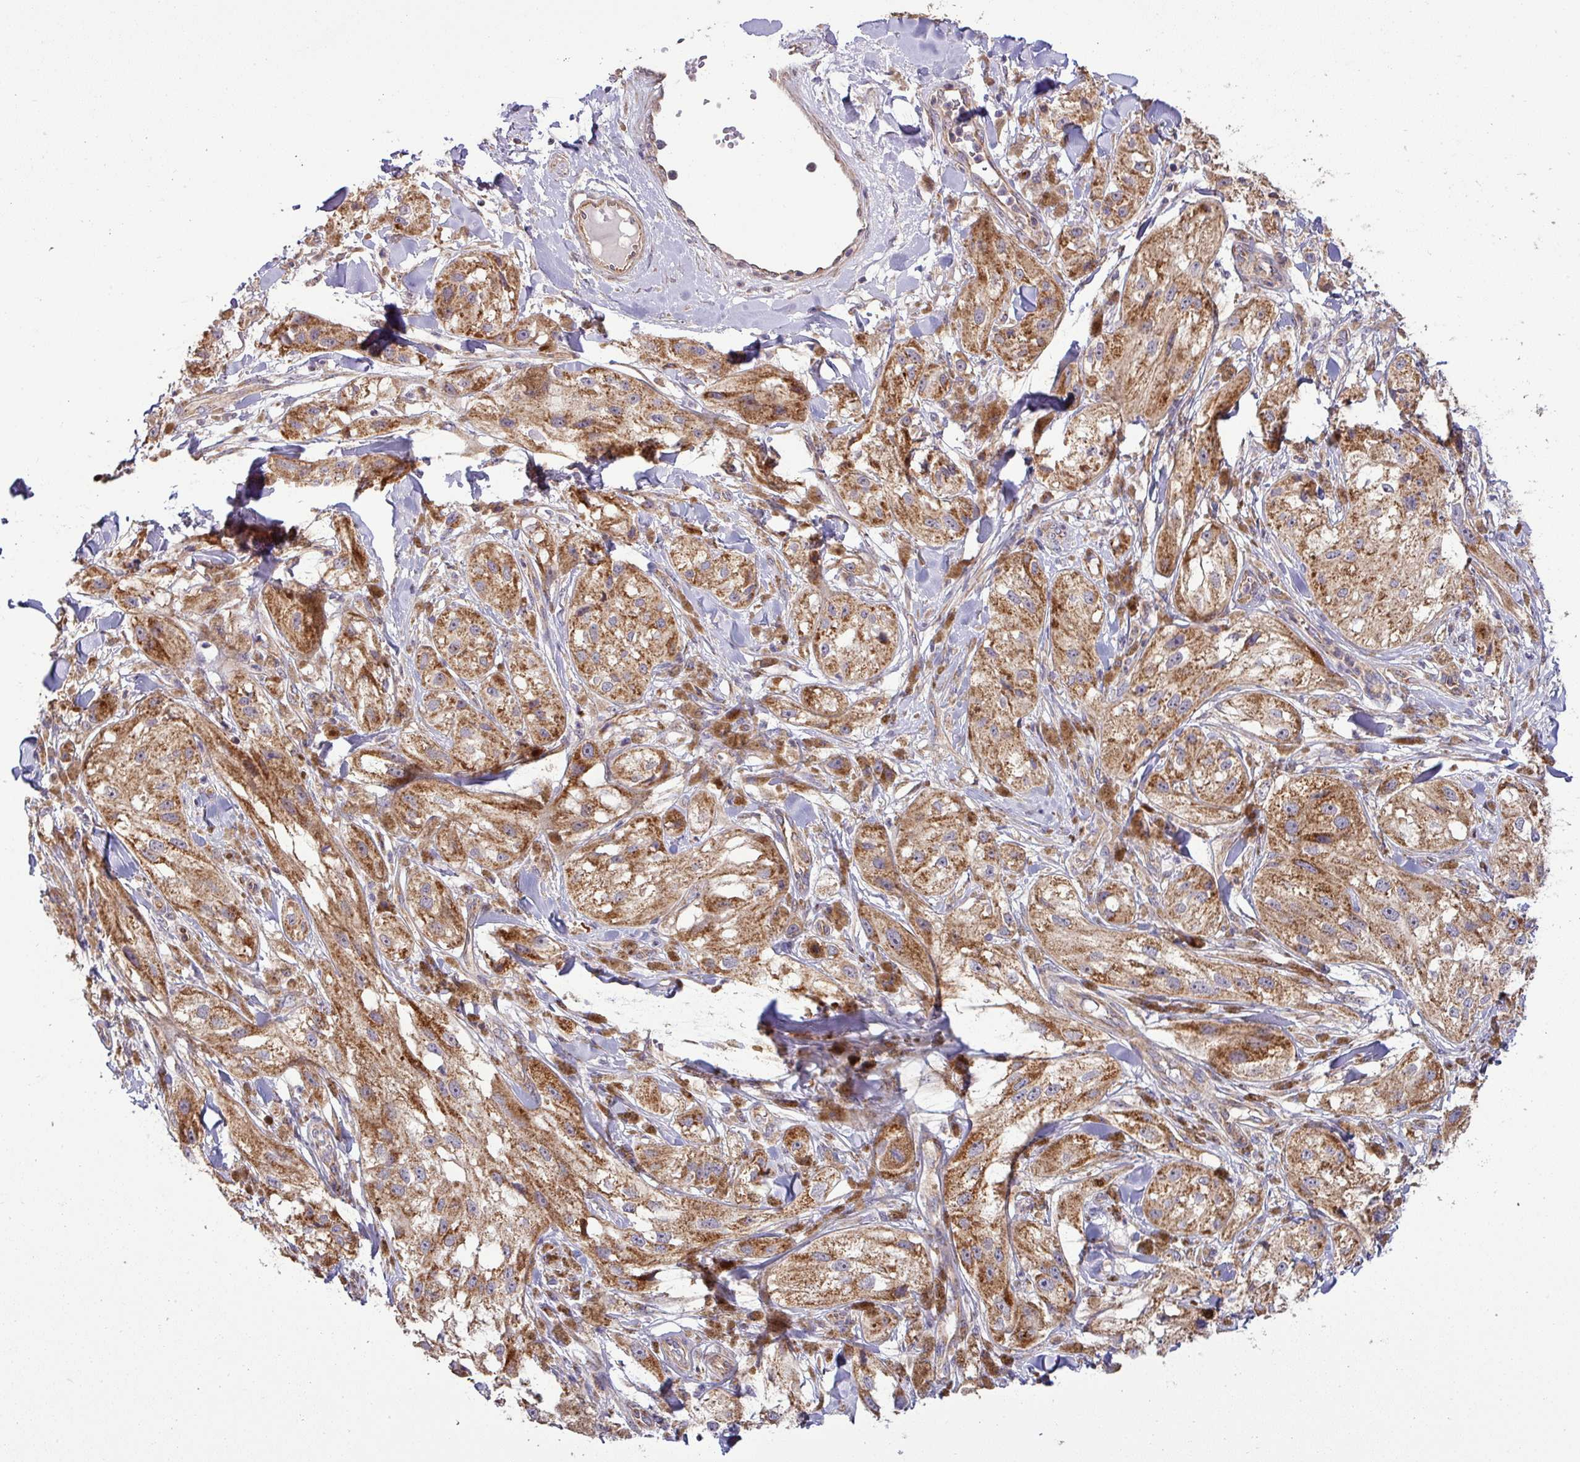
{"staining": {"intensity": "strong", "quantity": ">75%", "location": "cytoplasmic/membranous"}, "tissue": "melanoma", "cell_type": "Tumor cells", "image_type": "cancer", "snomed": [{"axis": "morphology", "description": "Malignant melanoma, NOS"}, {"axis": "topography", "description": "Skin"}], "caption": "About >75% of tumor cells in human melanoma display strong cytoplasmic/membranous protein positivity as visualized by brown immunohistochemical staining.", "gene": "TIMMDC1", "patient": {"sex": "male", "age": 88}}